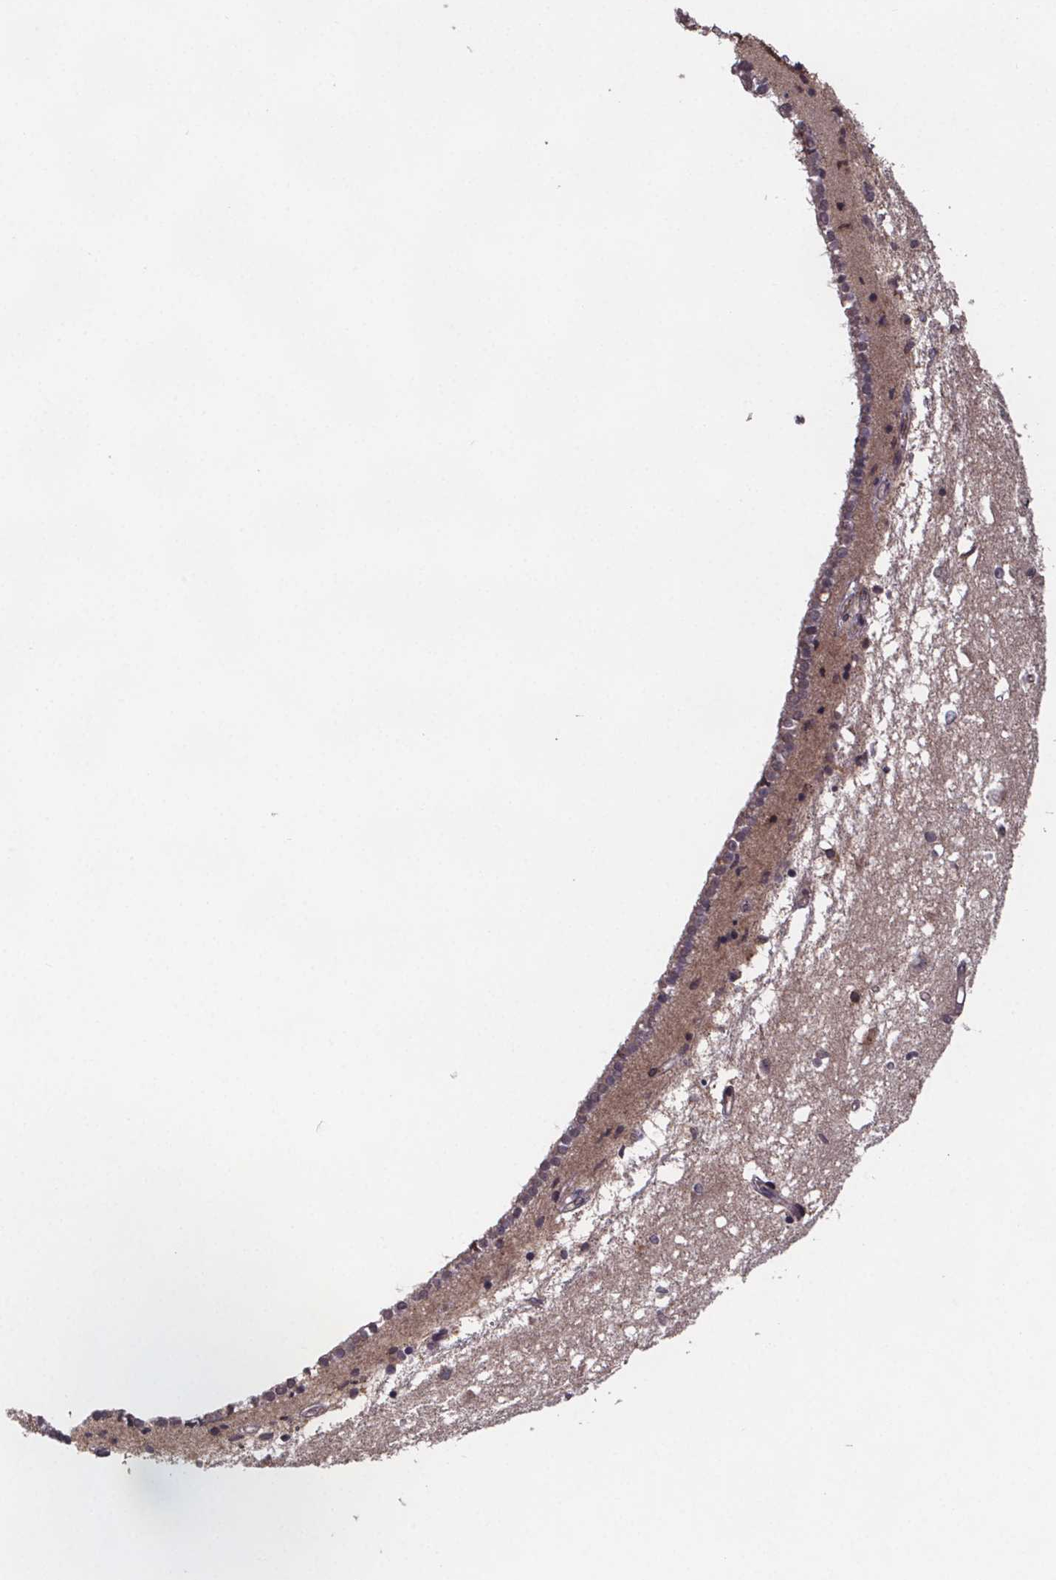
{"staining": {"intensity": "weak", "quantity": "25%-75%", "location": "cytoplasmic/membranous"}, "tissue": "caudate", "cell_type": "Glial cells", "image_type": "normal", "snomed": [{"axis": "morphology", "description": "Normal tissue, NOS"}, {"axis": "topography", "description": "Lateral ventricle wall"}], "caption": "Protein expression analysis of benign human caudate reveals weak cytoplasmic/membranous expression in about 25%-75% of glial cells.", "gene": "SAT1", "patient": {"sex": "male", "age": 54}}